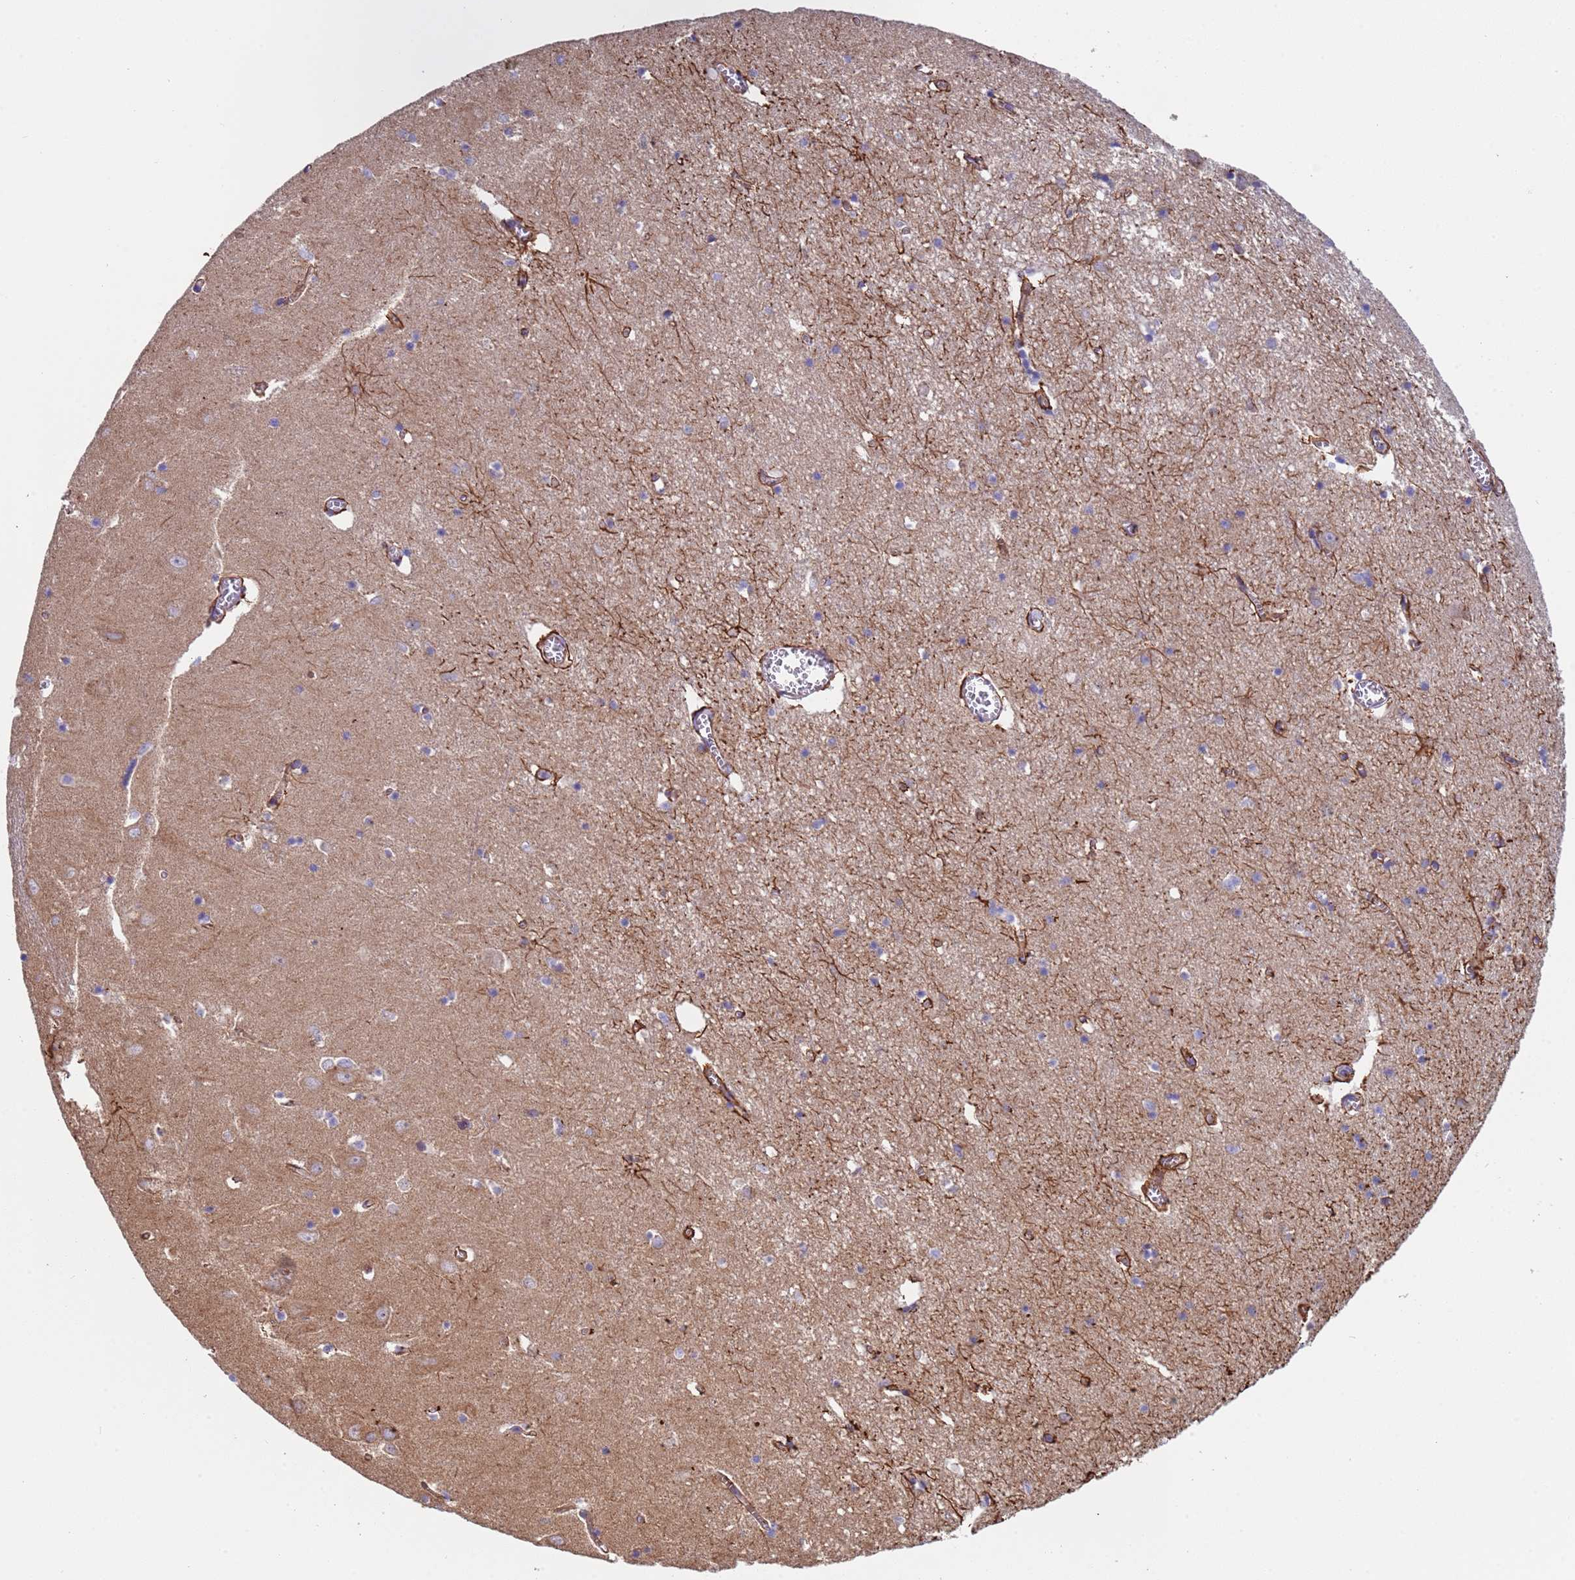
{"staining": {"intensity": "strong", "quantity": "<25%", "location": "cytoplasmic/membranous"}, "tissue": "hippocampus", "cell_type": "Glial cells", "image_type": "normal", "snomed": [{"axis": "morphology", "description": "Normal tissue, NOS"}, {"axis": "topography", "description": "Hippocampus"}], "caption": "Hippocampus was stained to show a protein in brown. There is medium levels of strong cytoplasmic/membranous expression in about <25% of glial cells. Immunohistochemistry stains the protein of interest in brown and the nuclei are stained blue.", "gene": "NUDT12", "patient": {"sex": "male", "age": 70}}